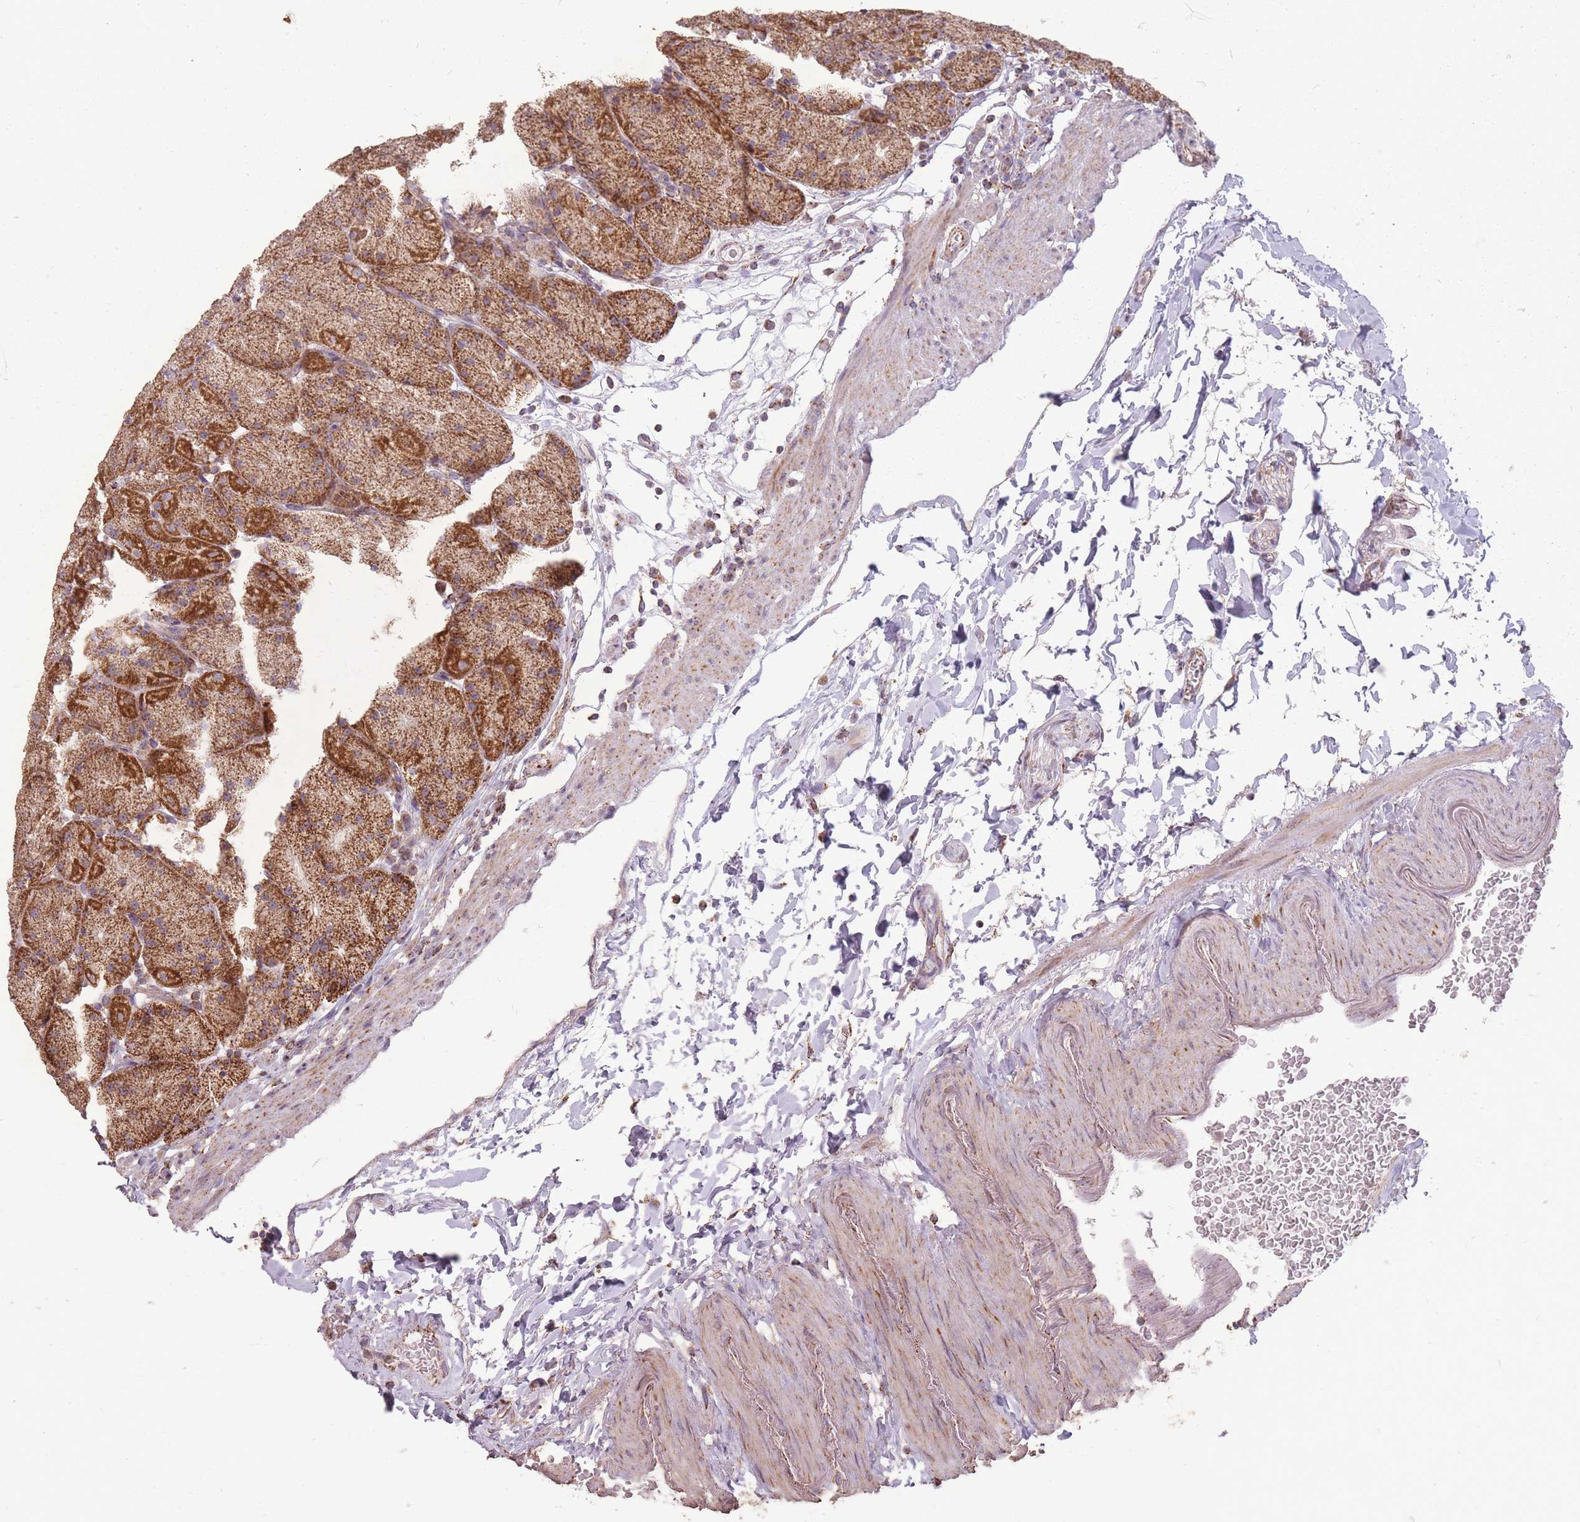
{"staining": {"intensity": "strong", "quantity": ">75%", "location": "cytoplasmic/membranous"}, "tissue": "stomach", "cell_type": "Glandular cells", "image_type": "normal", "snomed": [{"axis": "morphology", "description": "Normal tissue, NOS"}, {"axis": "topography", "description": "Stomach, upper"}, {"axis": "topography", "description": "Stomach, lower"}], "caption": "Glandular cells display strong cytoplasmic/membranous staining in approximately >75% of cells in unremarkable stomach. Ihc stains the protein of interest in brown and the nuclei are stained blue.", "gene": "CNOT8", "patient": {"sex": "male", "age": 67}}